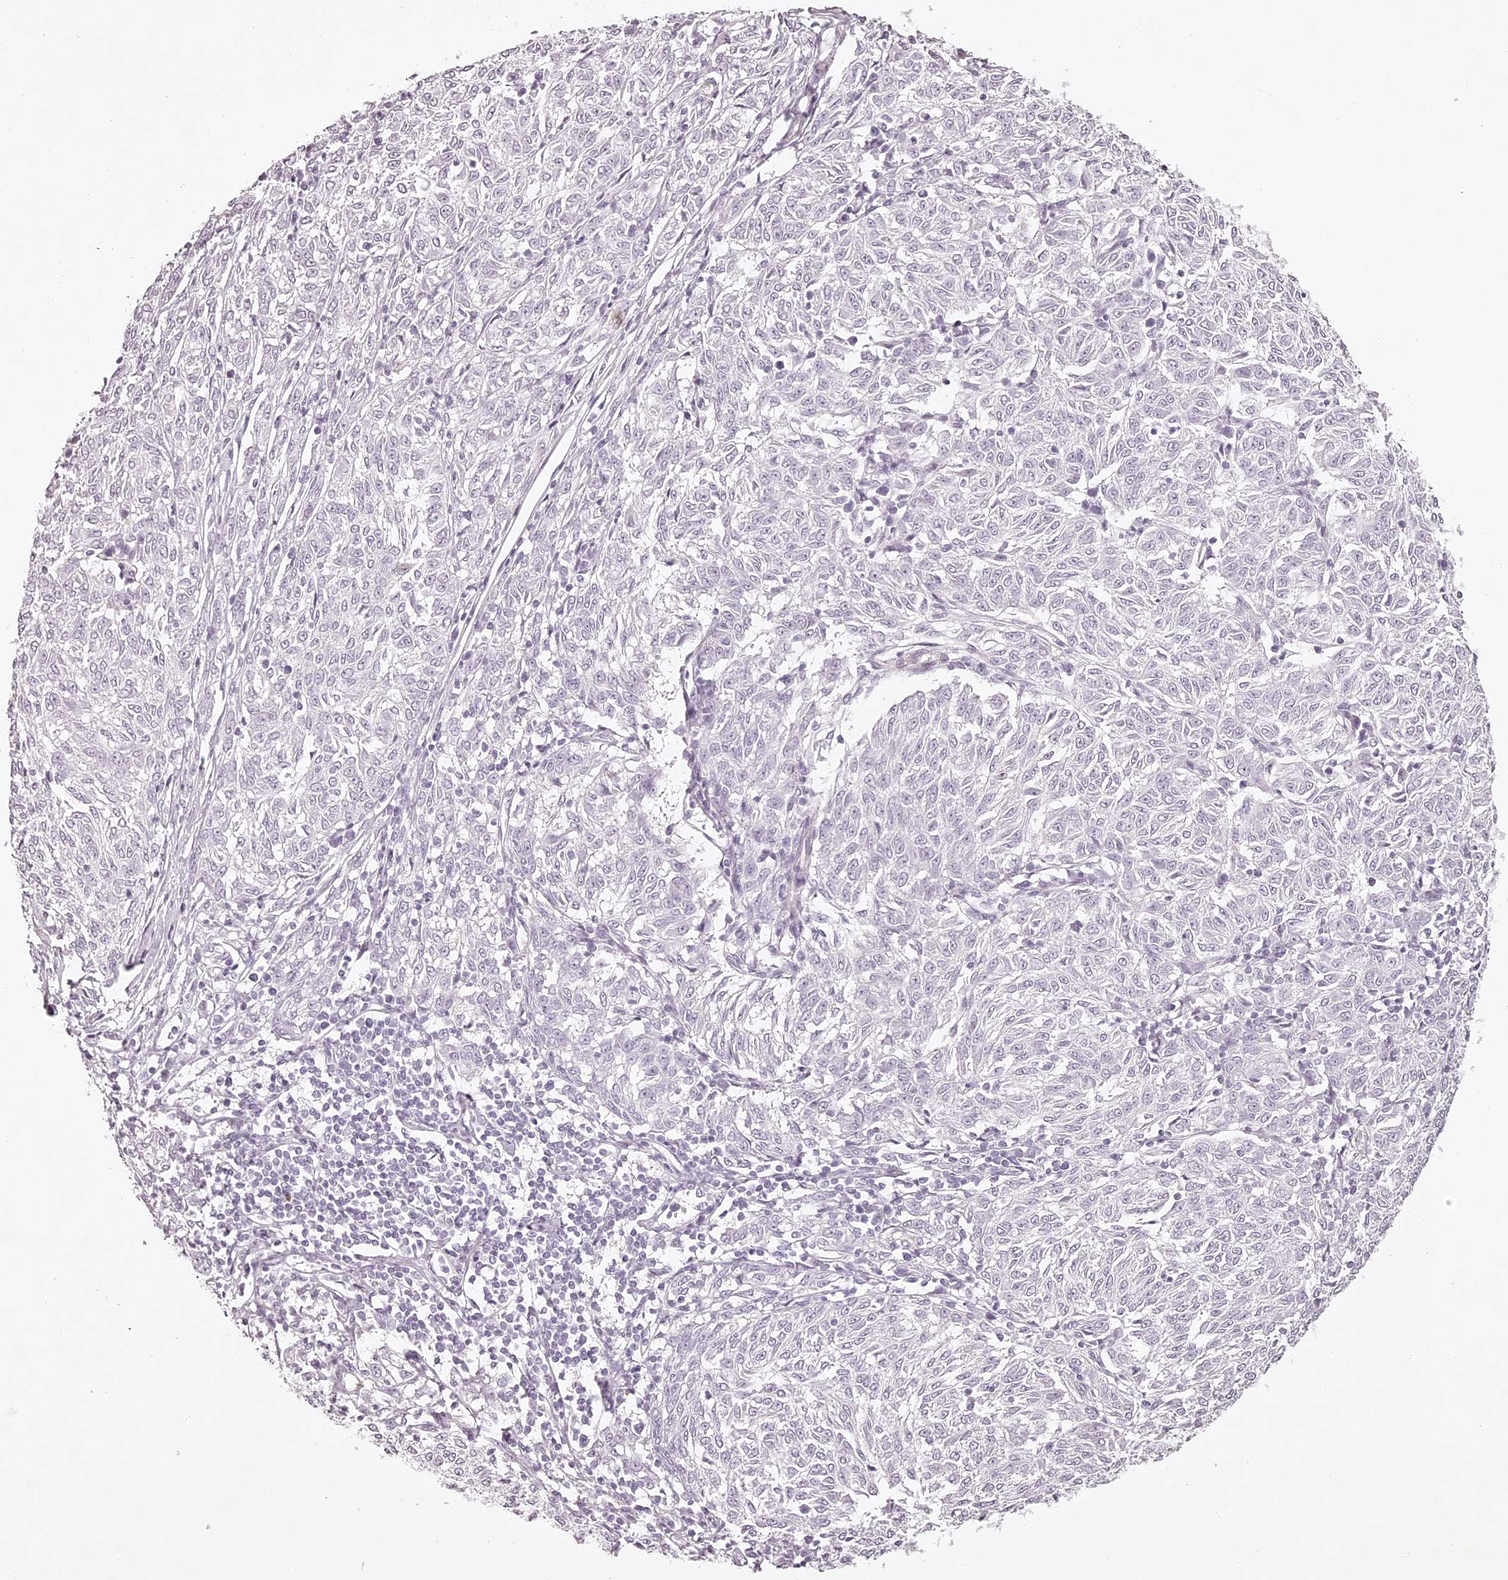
{"staining": {"intensity": "negative", "quantity": "none", "location": "none"}, "tissue": "melanoma", "cell_type": "Tumor cells", "image_type": "cancer", "snomed": [{"axis": "morphology", "description": "Malignant melanoma, NOS"}, {"axis": "topography", "description": "Skin"}], "caption": "This photomicrograph is of melanoma stained with IHC to label a protein in brown with the nuclei are counter-stained blue. There is no expression in tumor cells.", "gene": "ELAPOR1", "patient": {"sex": "female", "age": 72}}